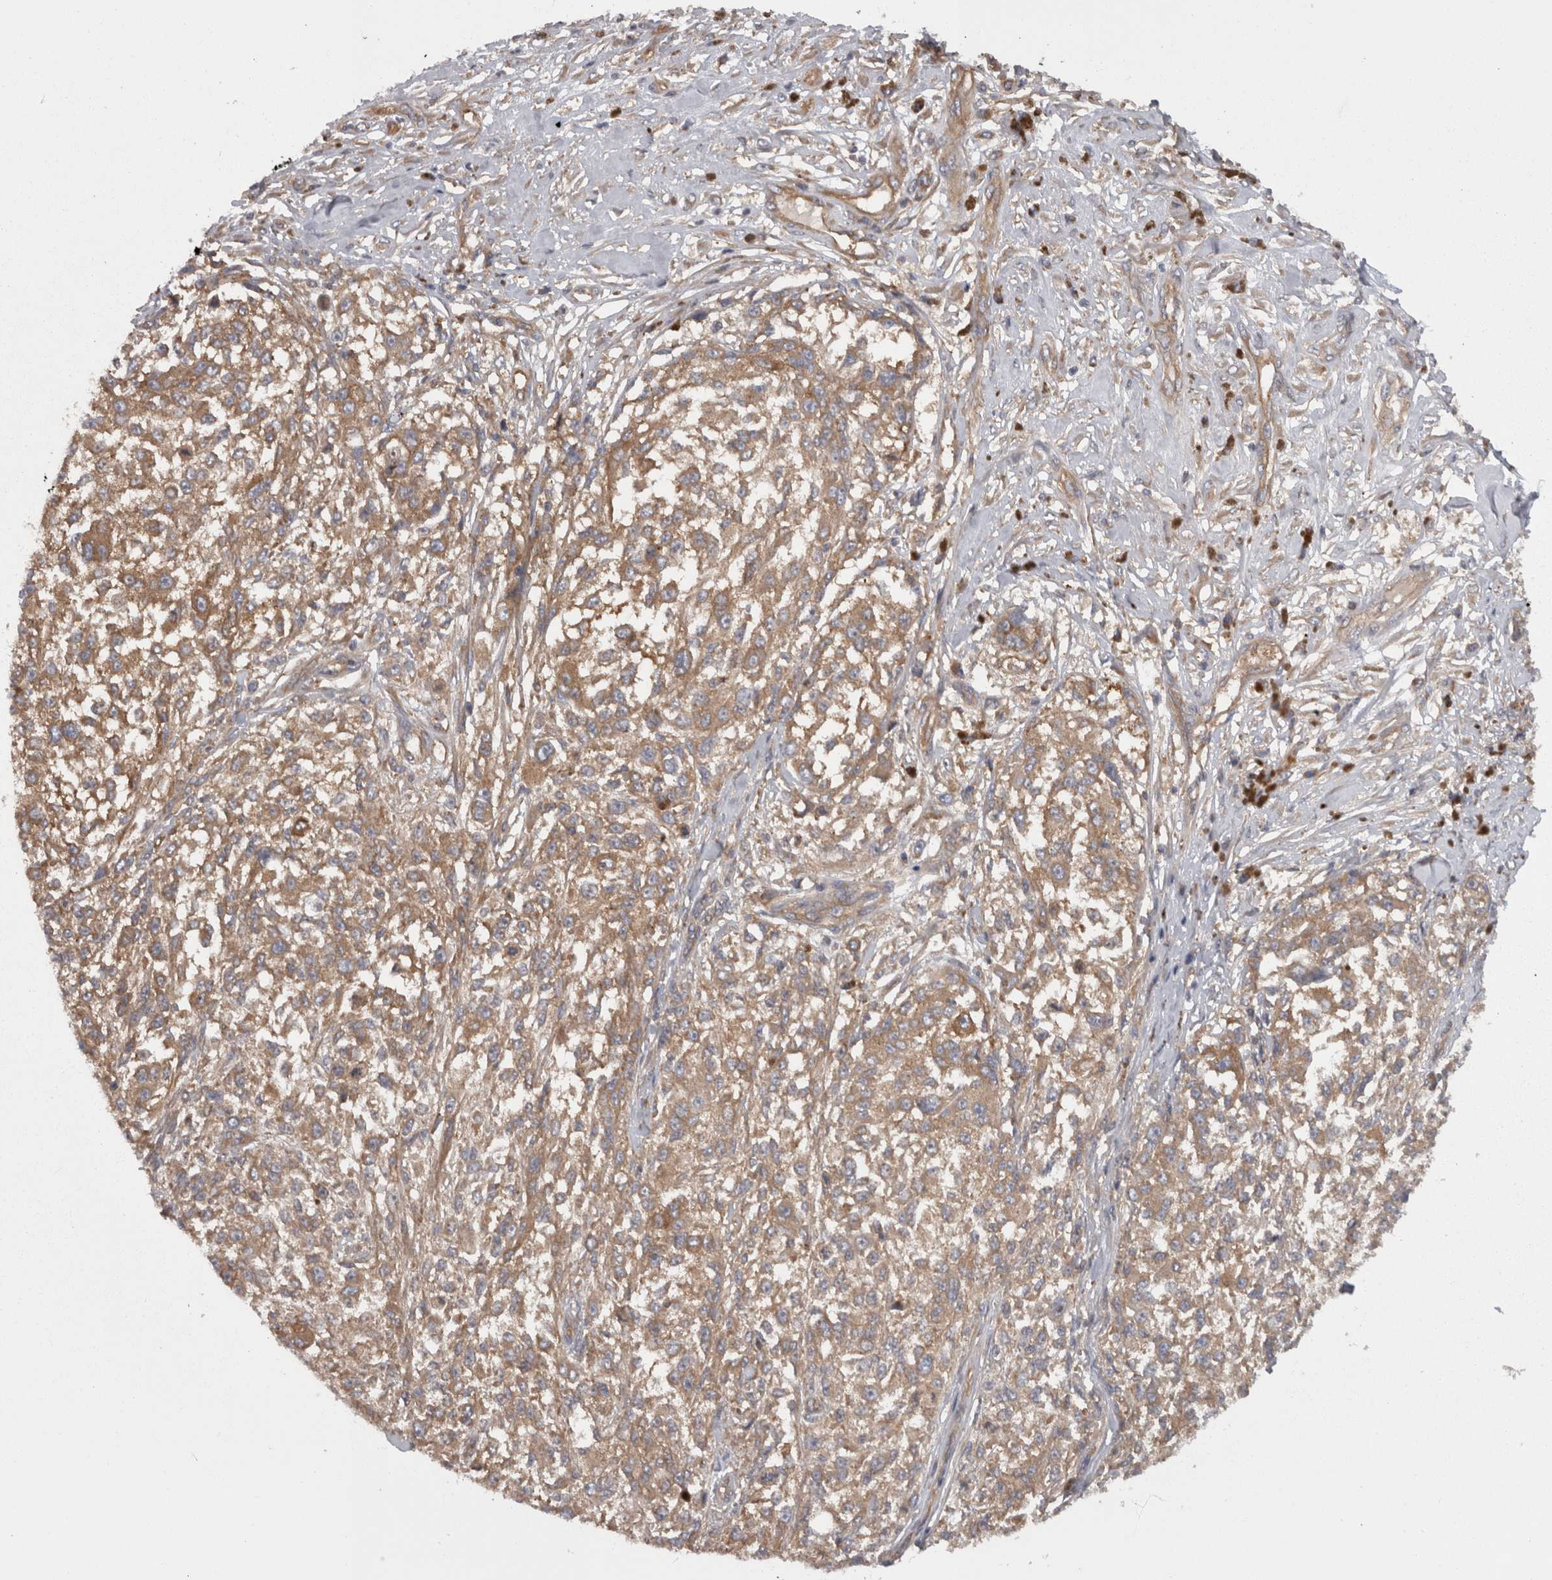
{"staining": {"intensity": "moderate", "quantity": ">75%", "location": "cytoplasmic/membranous"}, "tissue": "melanoma", "cell_type": "Tumor cells", "image_type": "cancer", "snomed": [{"axis": "morphology", "description": "Necrosis, NOS"}, {"axis": "morphology", "description": "Malignant melanoma, NOS"}, {"axis": "topography", "description": "Skin"}], "caption": "Human malignant melanoma stained with a brown dye displays moderate cytoplasmic/membranous positive expression in approximately >75% of tumor cells.", "gene": "SMCR8", "patient": {"sex": "female", "age": 87}}